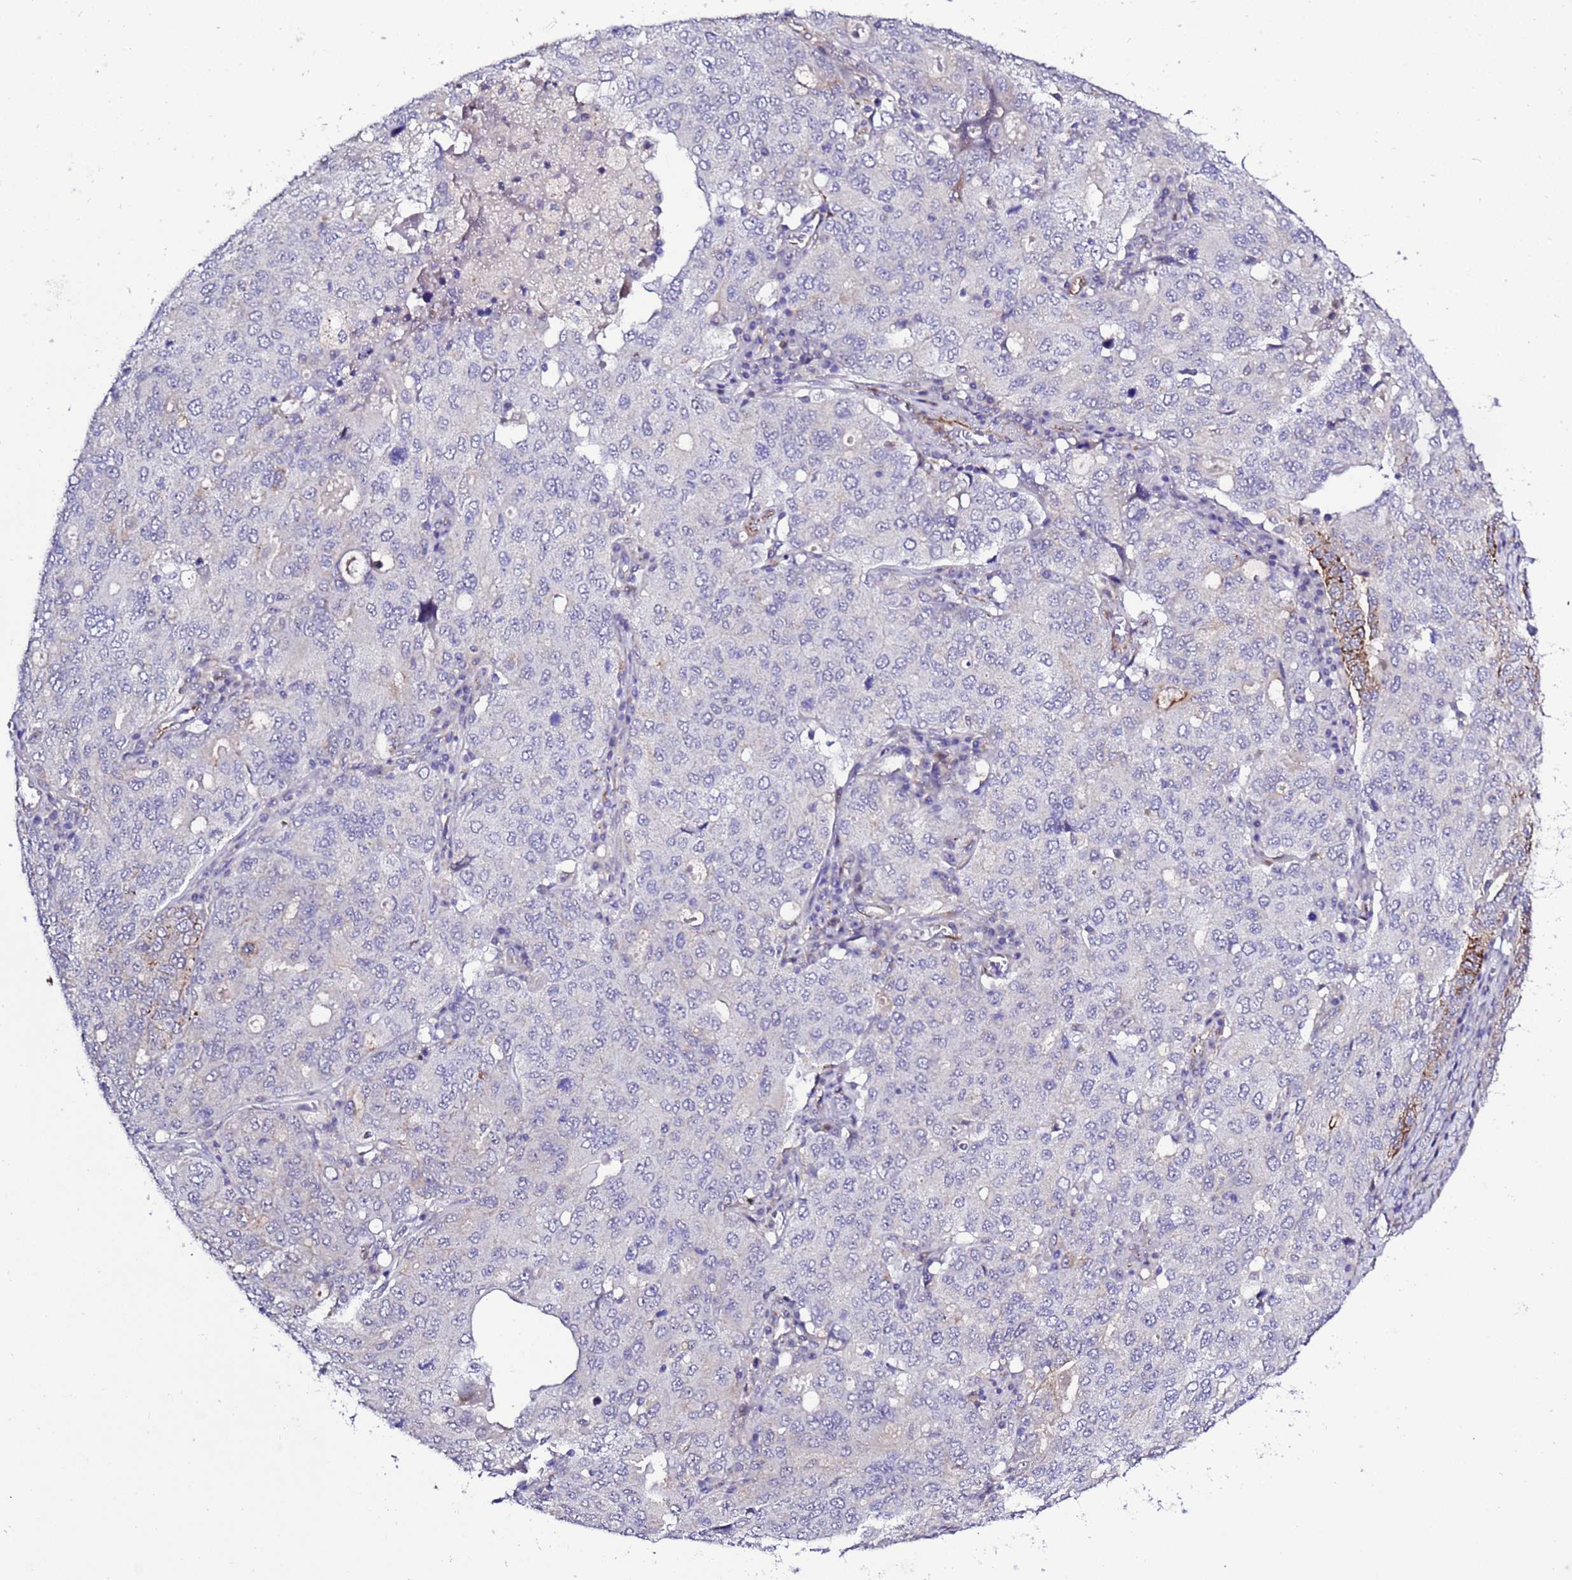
{"staining": {"intensity": "negative", "quantity": "none", "location": "none"}, "tissue": "ovarian cancer", "cell_type": "Tumor cells", "image_type": "cancer", "snomed": [{"axis": "morphology", "description": "Carcinoma, endometroid"}, {"axis": "topography", "description": "Ovary"}], "caption": "Ovarian cancer (endometroid carcinoma) was stained to show a protein in brown. There is no significant expression in tumor cells.", "gene": "GZF1", "patient": {"sex": "female", "age": 62}}